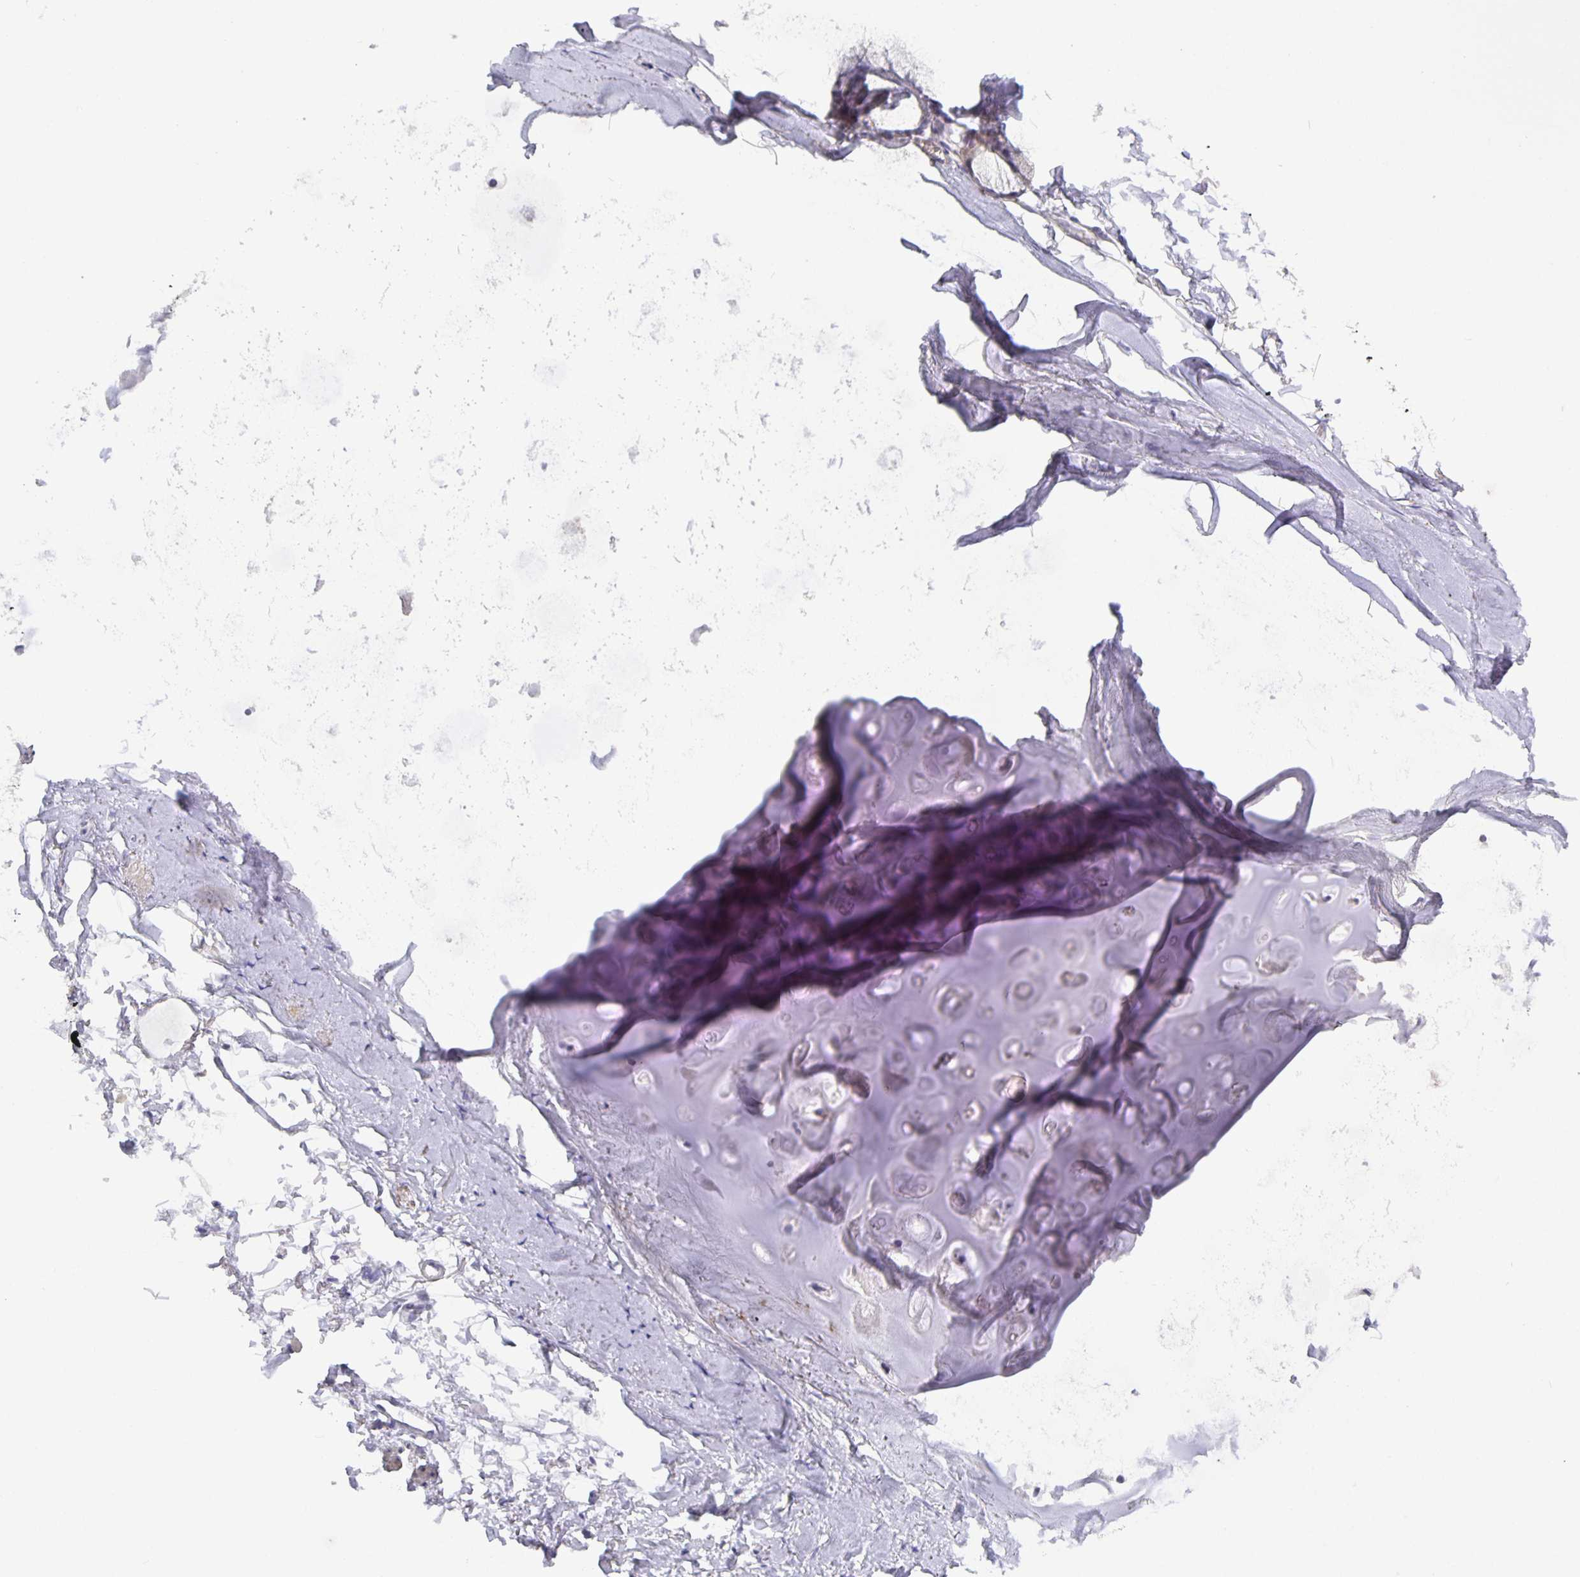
{"staining": {"intensity": "negative", "quantity": "none", "location": "none"}, "tissue": "adipose tissue", "cell_type": "Adipocytes", "image_type": "normal", "snomed": [{"axis": "morphology", "description": "Normal tissue, NOS"}, {"axis": "topography", "description": "Cartilage tissue"}, {"axis": "topography", "description": "Bronchus"}], "caption": "Human adipose tissue stained for a protein using immunohistochemistry demonstrates no expression in adipocytes.", "gene": "GDF15", "patient": {"sex": "female", "age": 79}}